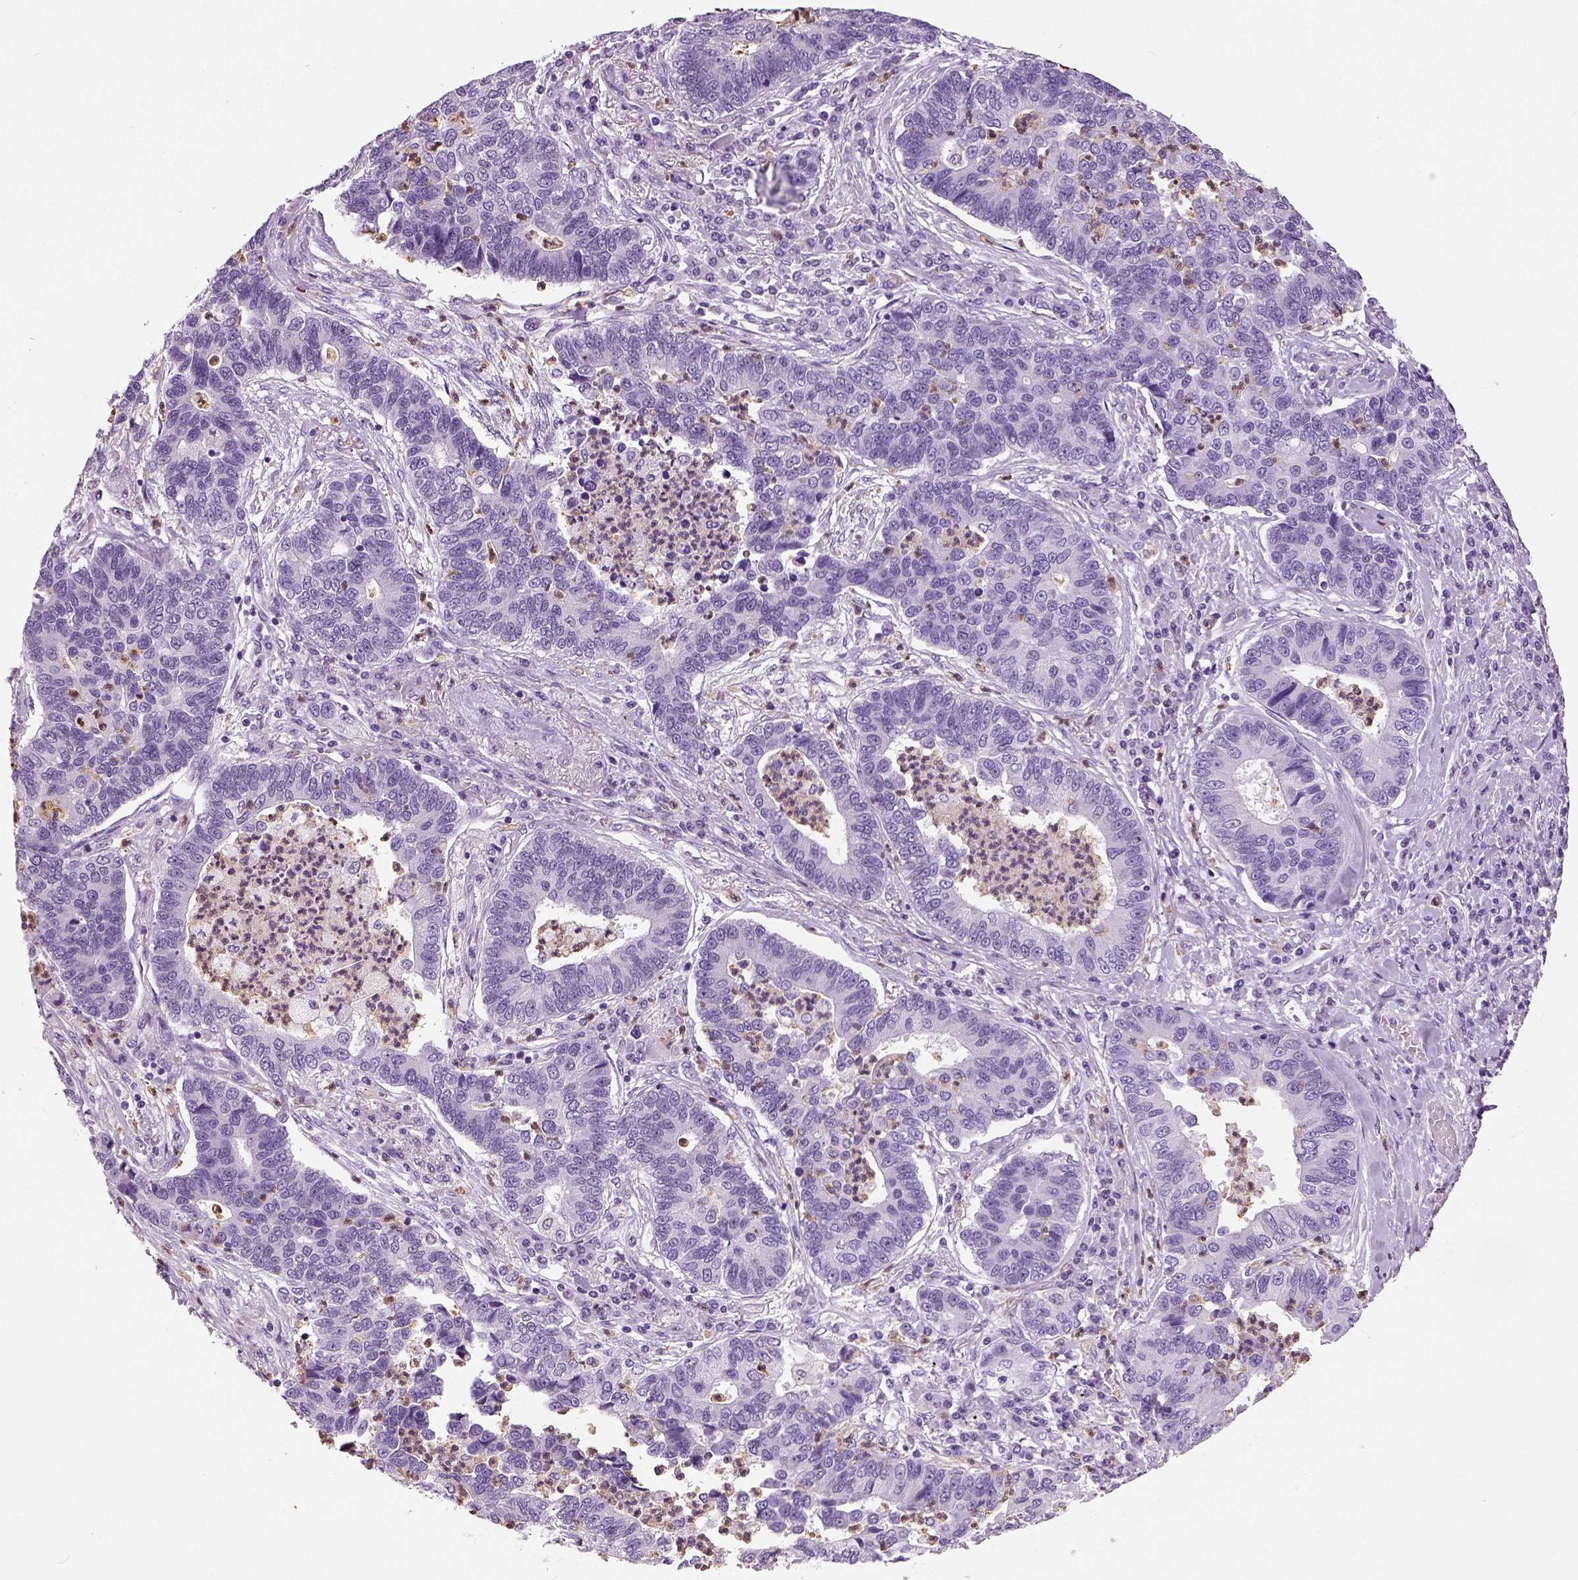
{"staining": {"intensity": "negative", "quantity": "none", "location": "none"}, "tissue": "lung cancer", "cell_type": "Tumor cells", "image_type": "cancer", "snomed": [{"axis": "morphology", "description": "Adenocarcinoma, NOS"}, {"axis": "topography", "description": "Lung"}], "caption": "Micrograph shows no protein staining in tumor cells of lung cancer (adenocarcinoma) tissue. (Immunohistochemistry, brightfield microscopy, high magnification).", "gene": "NECAB2", "patient": {"sex": "female", "age": 57}}